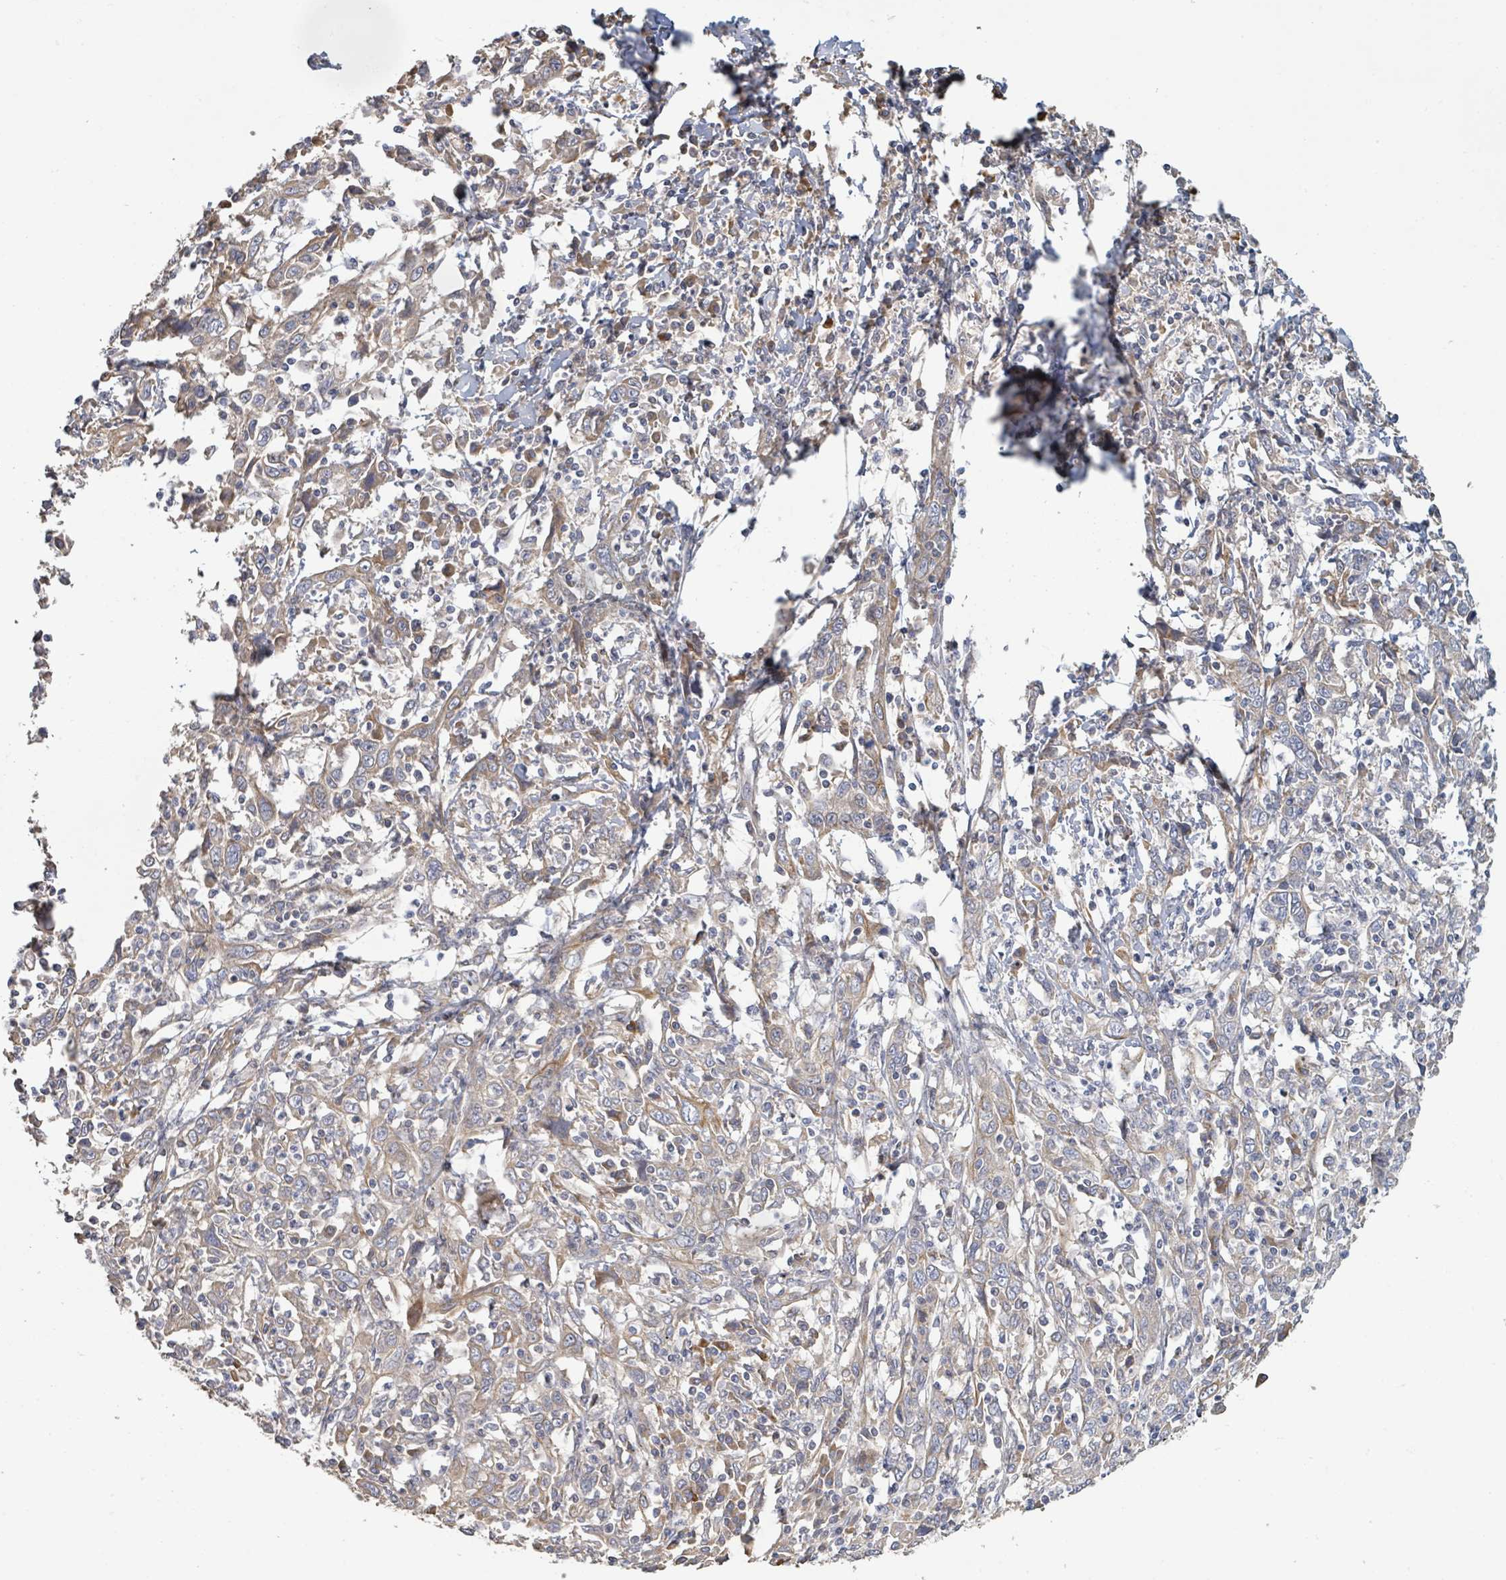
{"staining": {"intensity": "moderate", "quantity": ">75%", "location": "cytoplasmic/membranous"}, "tissue": "cervical cancer", "cell_type": "Tumor cells", "image_type": "cancer", "snomed": [{"axis": "morphology", "description": "Squamous cell carcinoma, NOS"}, {"axis": "topography", "description": "Cervix"}], "caption": "This micrograph shows immunohistochemistry (IHC) staining of human squamous cell carcinoma (cervical), with medium moderate cytoplasmic/membranous staining in about >75% of tumor cells.", "gene": "KCNS2", "patient": {"sex": "female", "age": 46}}